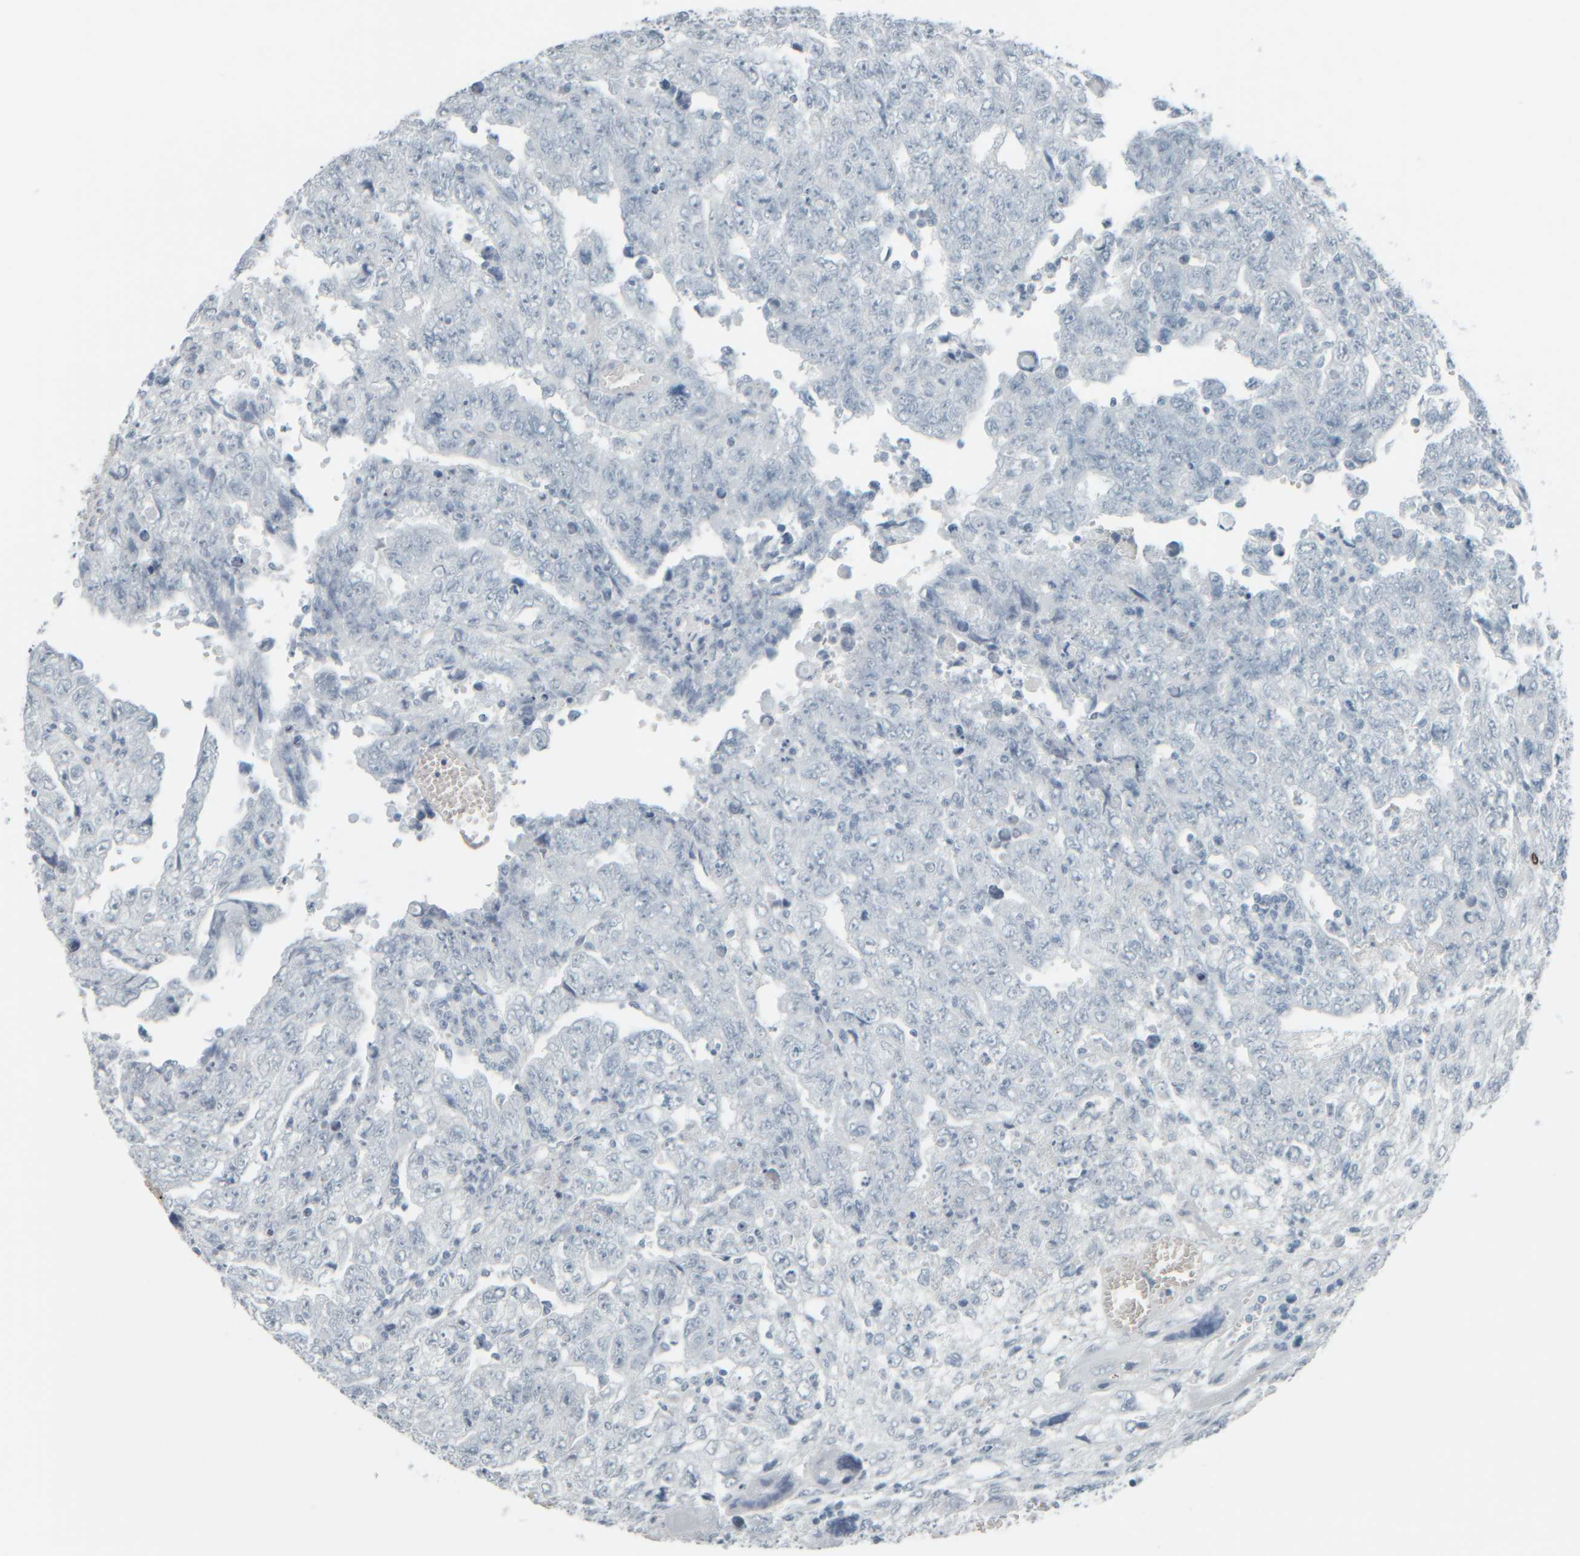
{"staining": {"intensity": "negative", "quantity": "none", "location": "none"}, "tissue": "testis cancer", "cell_type": "Tumor cells", "image_type": "cancer", "snomed": [{"axis": "morphology", "description": "Carcinoma, Embryonal, NOS"}, {"axis": "topography", "description": "Testis"}], "caption": "Immunohistochemical staining of testis cancer (embryonal carcinoma) shows no significant expression in tumor cells. (DAB immunohistochemistry (IHC) visualized using brightfield microscopy, high magnification).", "gene": "TPSAB1", "patient": {"sex": "male", "age": 28}}